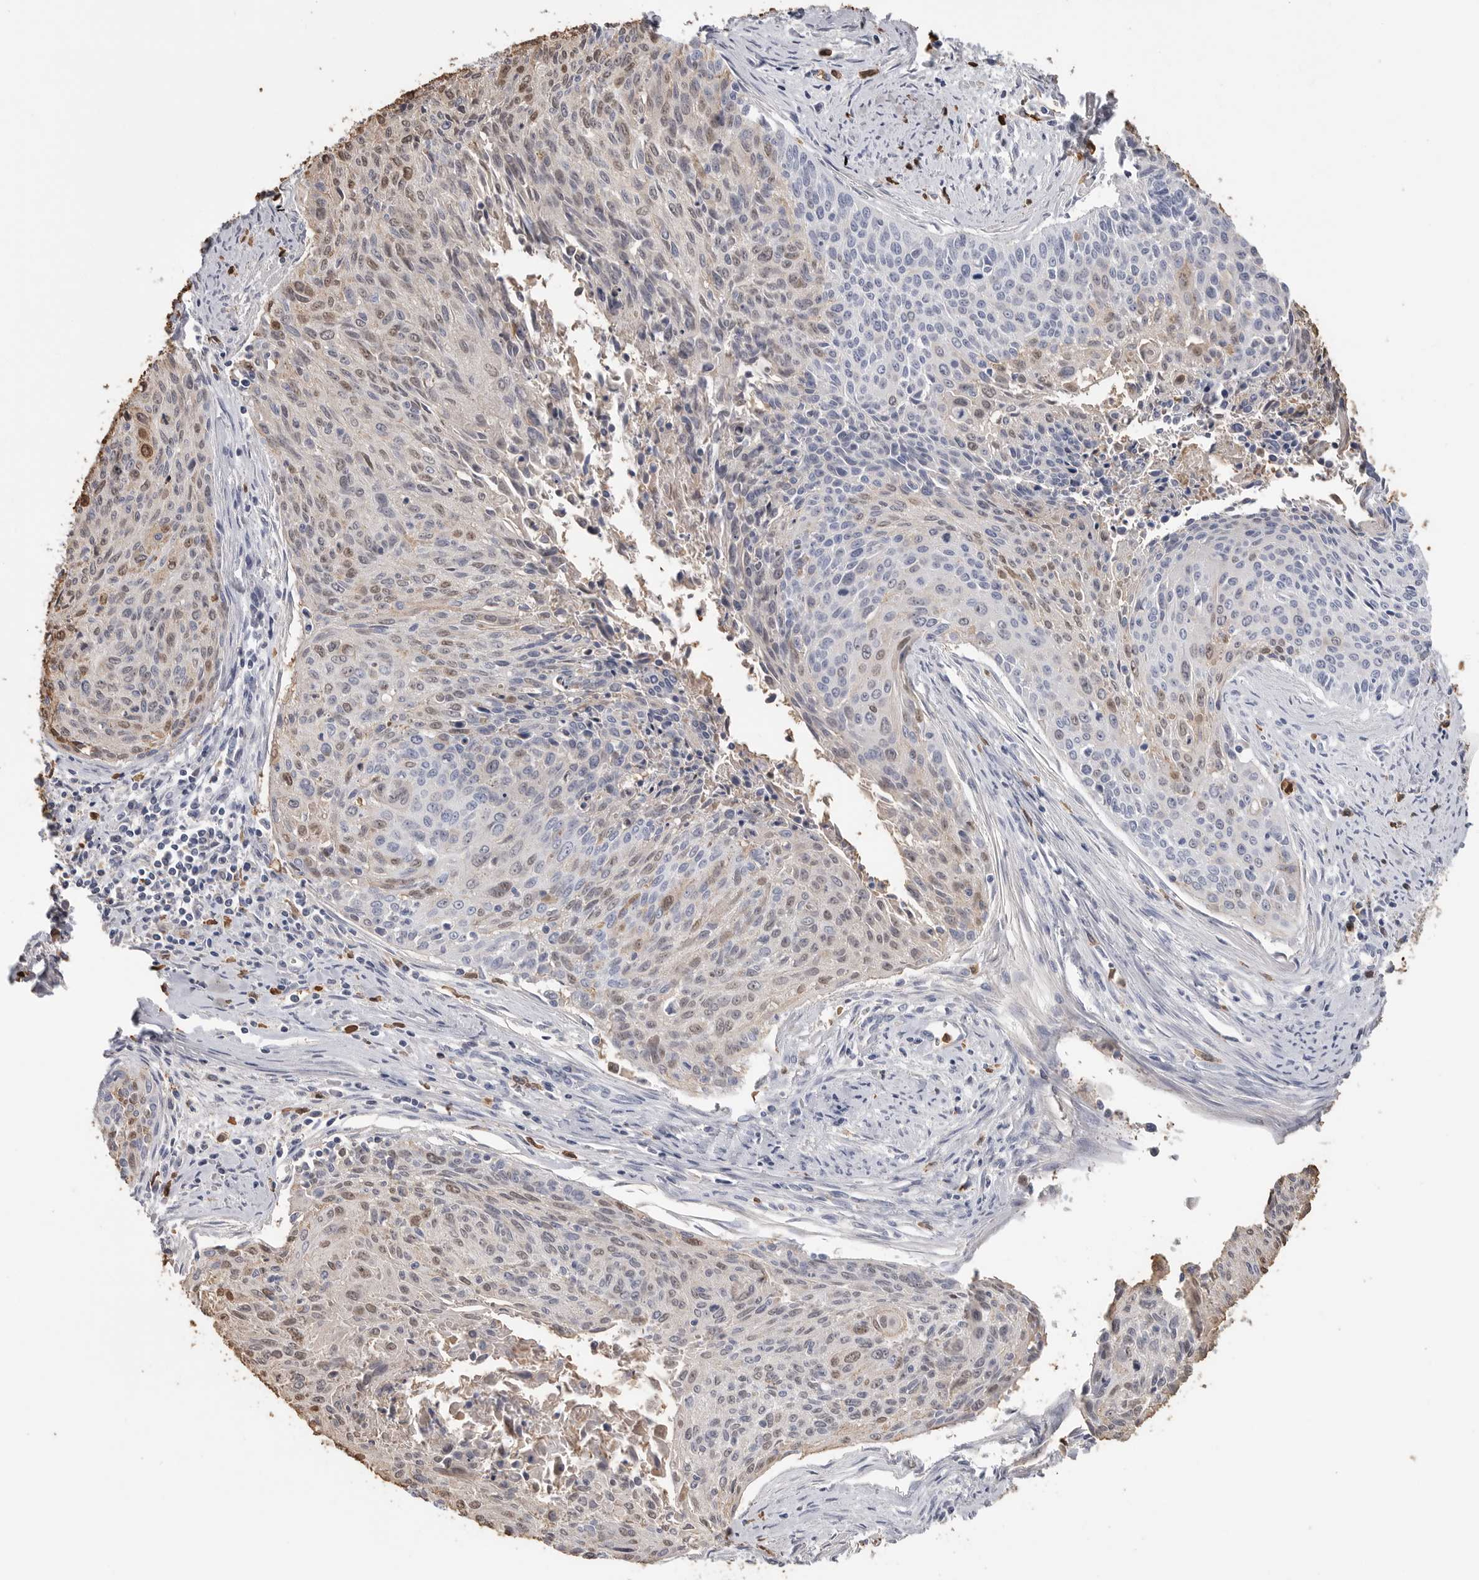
{"staining": {"intensity": "weak", "quantity": "<25%", "location": "nuclear"}, "tissue": "cervical cancer", "cell_type": "Tumor cells", "image_type": "cancer", "snomed": [{"axis": "morphology", "description": "Squamous cell carcinoma, NOS"}, {"axis": "topography", "description": "Cervix"}], "caption": "IHC histopathology image of cervical squamous cell carcinoma stained for a protein (brown), which exhibits no expression in tumor cells.", "gene": "CYB561D1", "patient": {"sex": "female", "age": 55}}